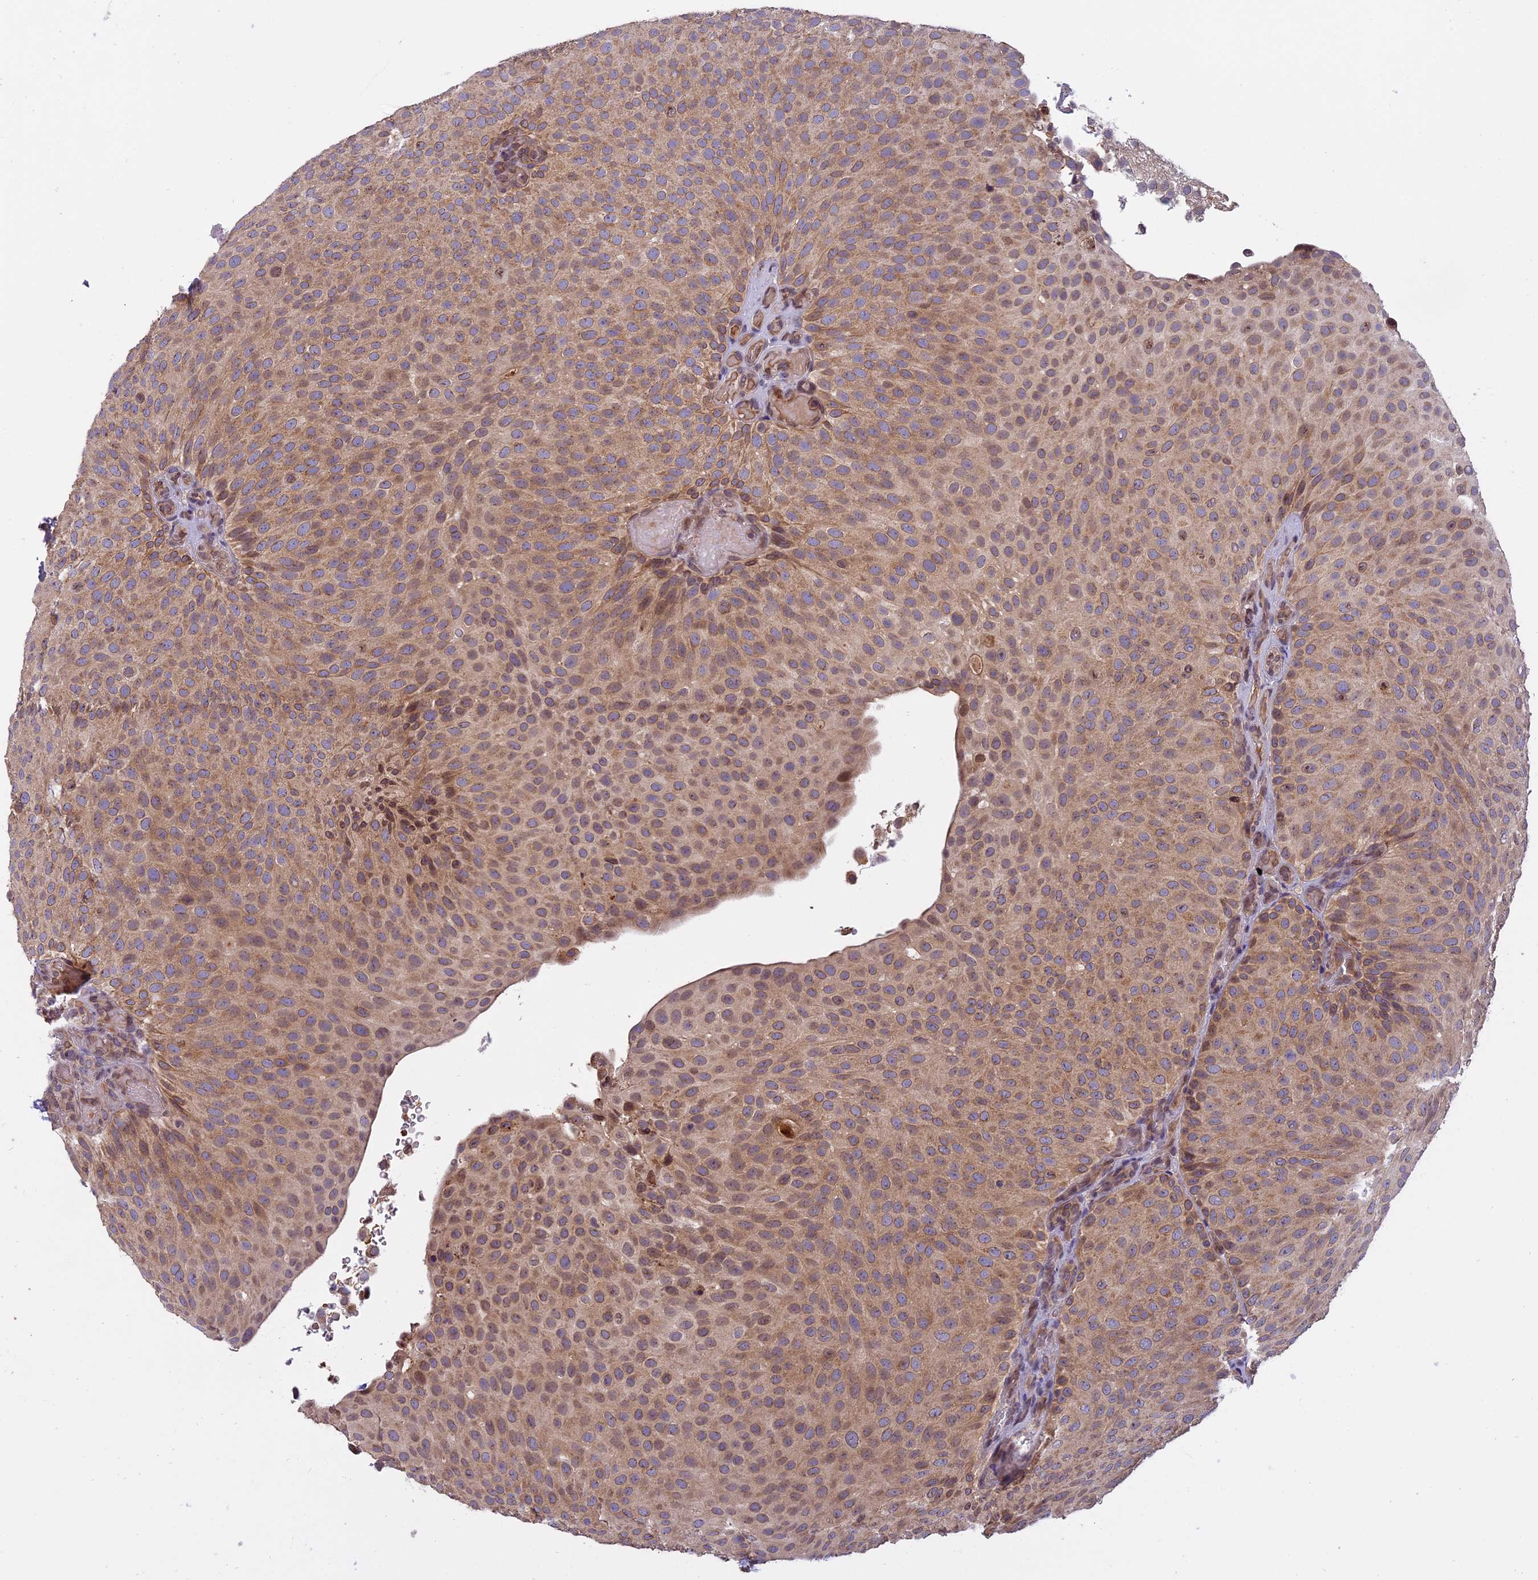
{"staining": {"intensity": "weak", "quantity": ">75%", "location": "cytoplasmic/membranous"}, "tissue": "urothelial cancer", "cell_type": "Tumor cells", "image_type": "cancer", "snomed": [{"axis": "morphology", "description": "Urothelial carcinoma, Low grade"}, {"axis": "topography", "description": "Urinary bladder"}], "caption": "An image showing weak cytoplasmic/membranous staining in approximately >75% of tumor cells in low-grade urothelial carcinoma, as visualized by brown immunohistochemical staining.", "gene": "CHMP2A", "patient": {"sex": "male", "age": 78}}